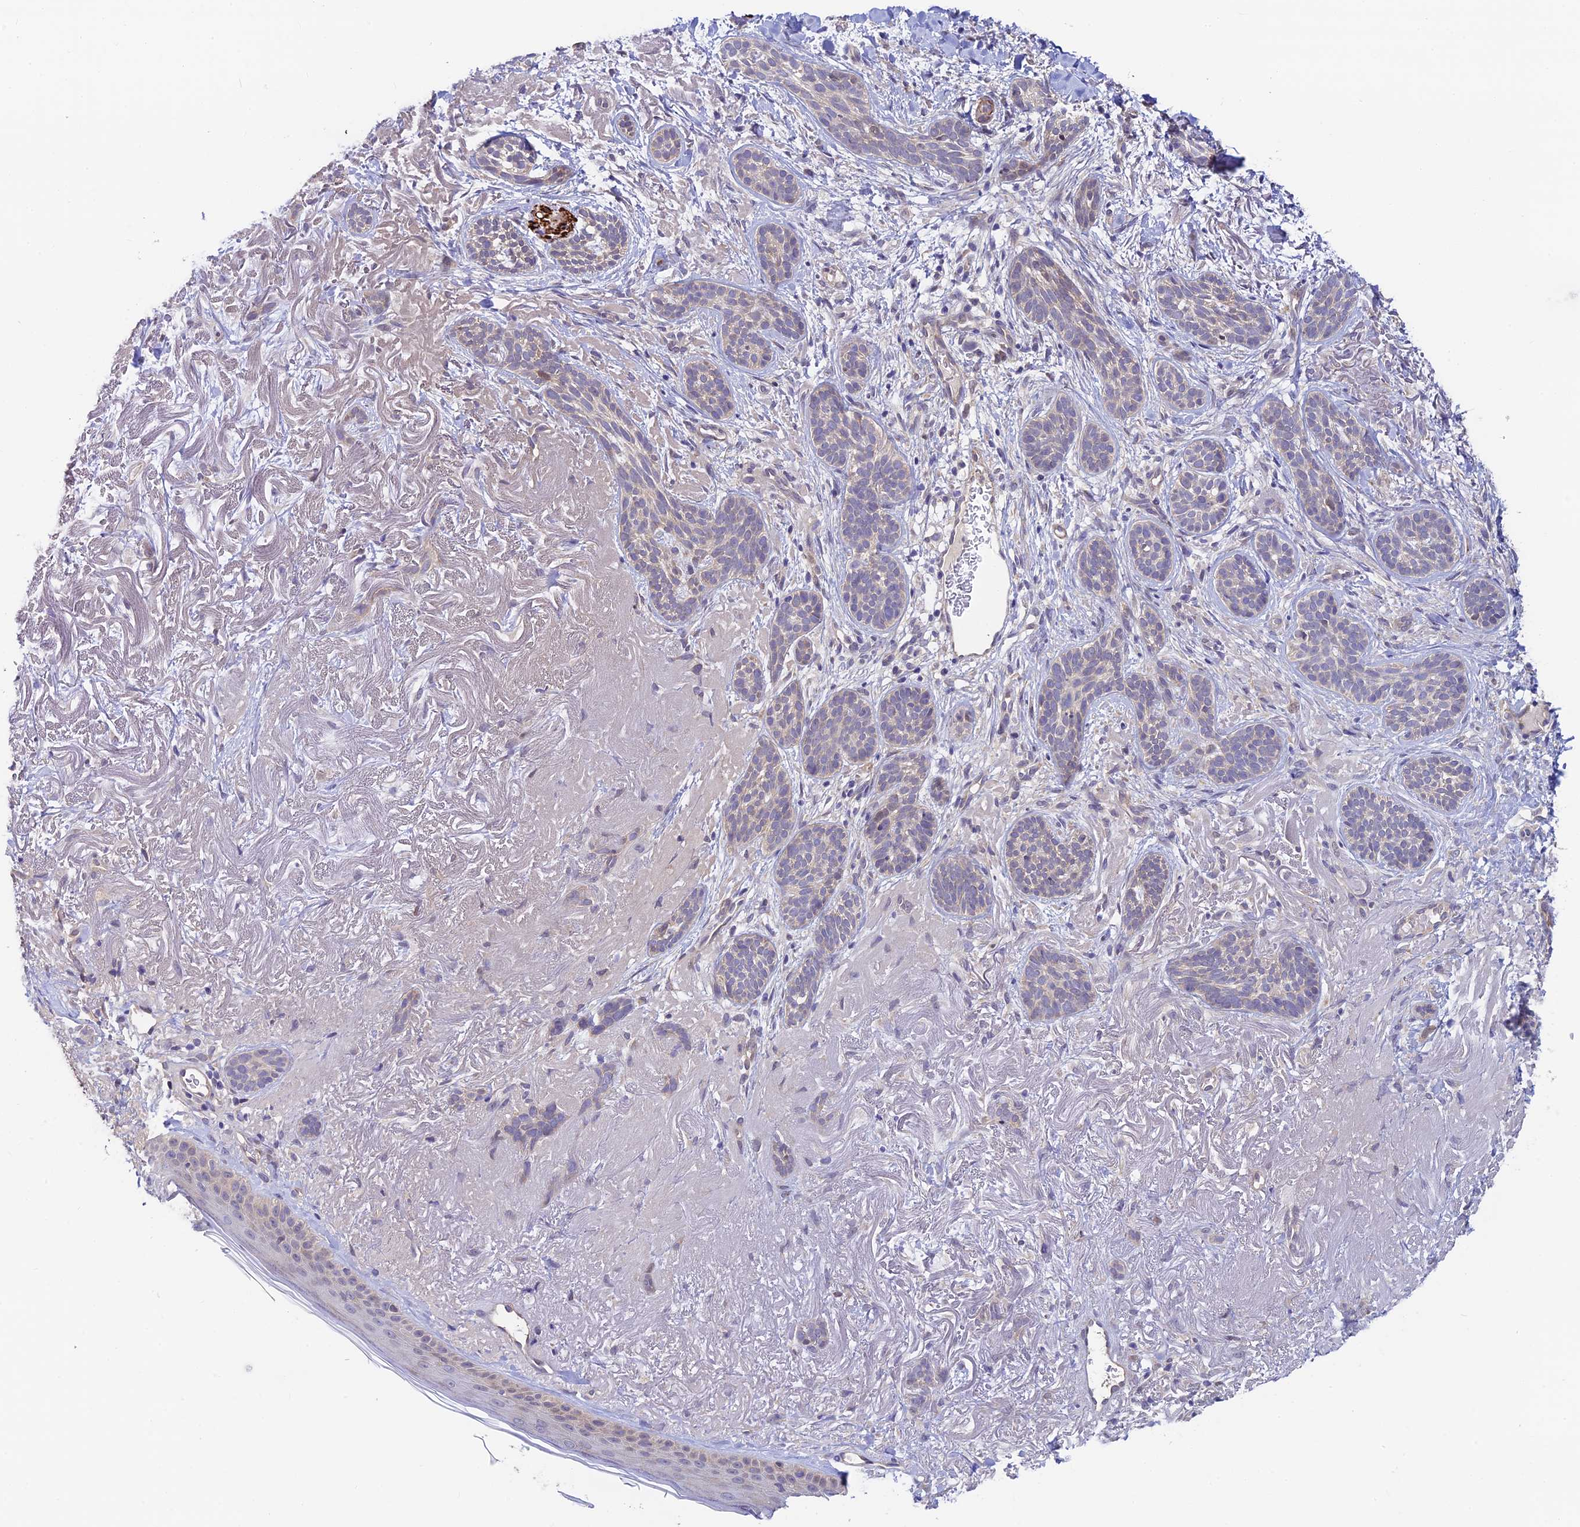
{"staining": {"intensity": "negative", "quantity": "none", "location": "none"}, "tissue": "skin cancer", "cell_type": "Tumor cells", "image_type": "cancer", "snomed": [{"axis": "morphology", "description": "Basal cell carcinoma"}, {"axis": "topography", "description": "Skin"}], "caption": "High power microscopy histopathology image of an immunohistochemistry (IHC) micrograph of basal cell carcinoma (skin), revealing no significant staining in tumor cells.", "gene": "ANKRD50", "patient": {"sex": "male", "age": 71}}